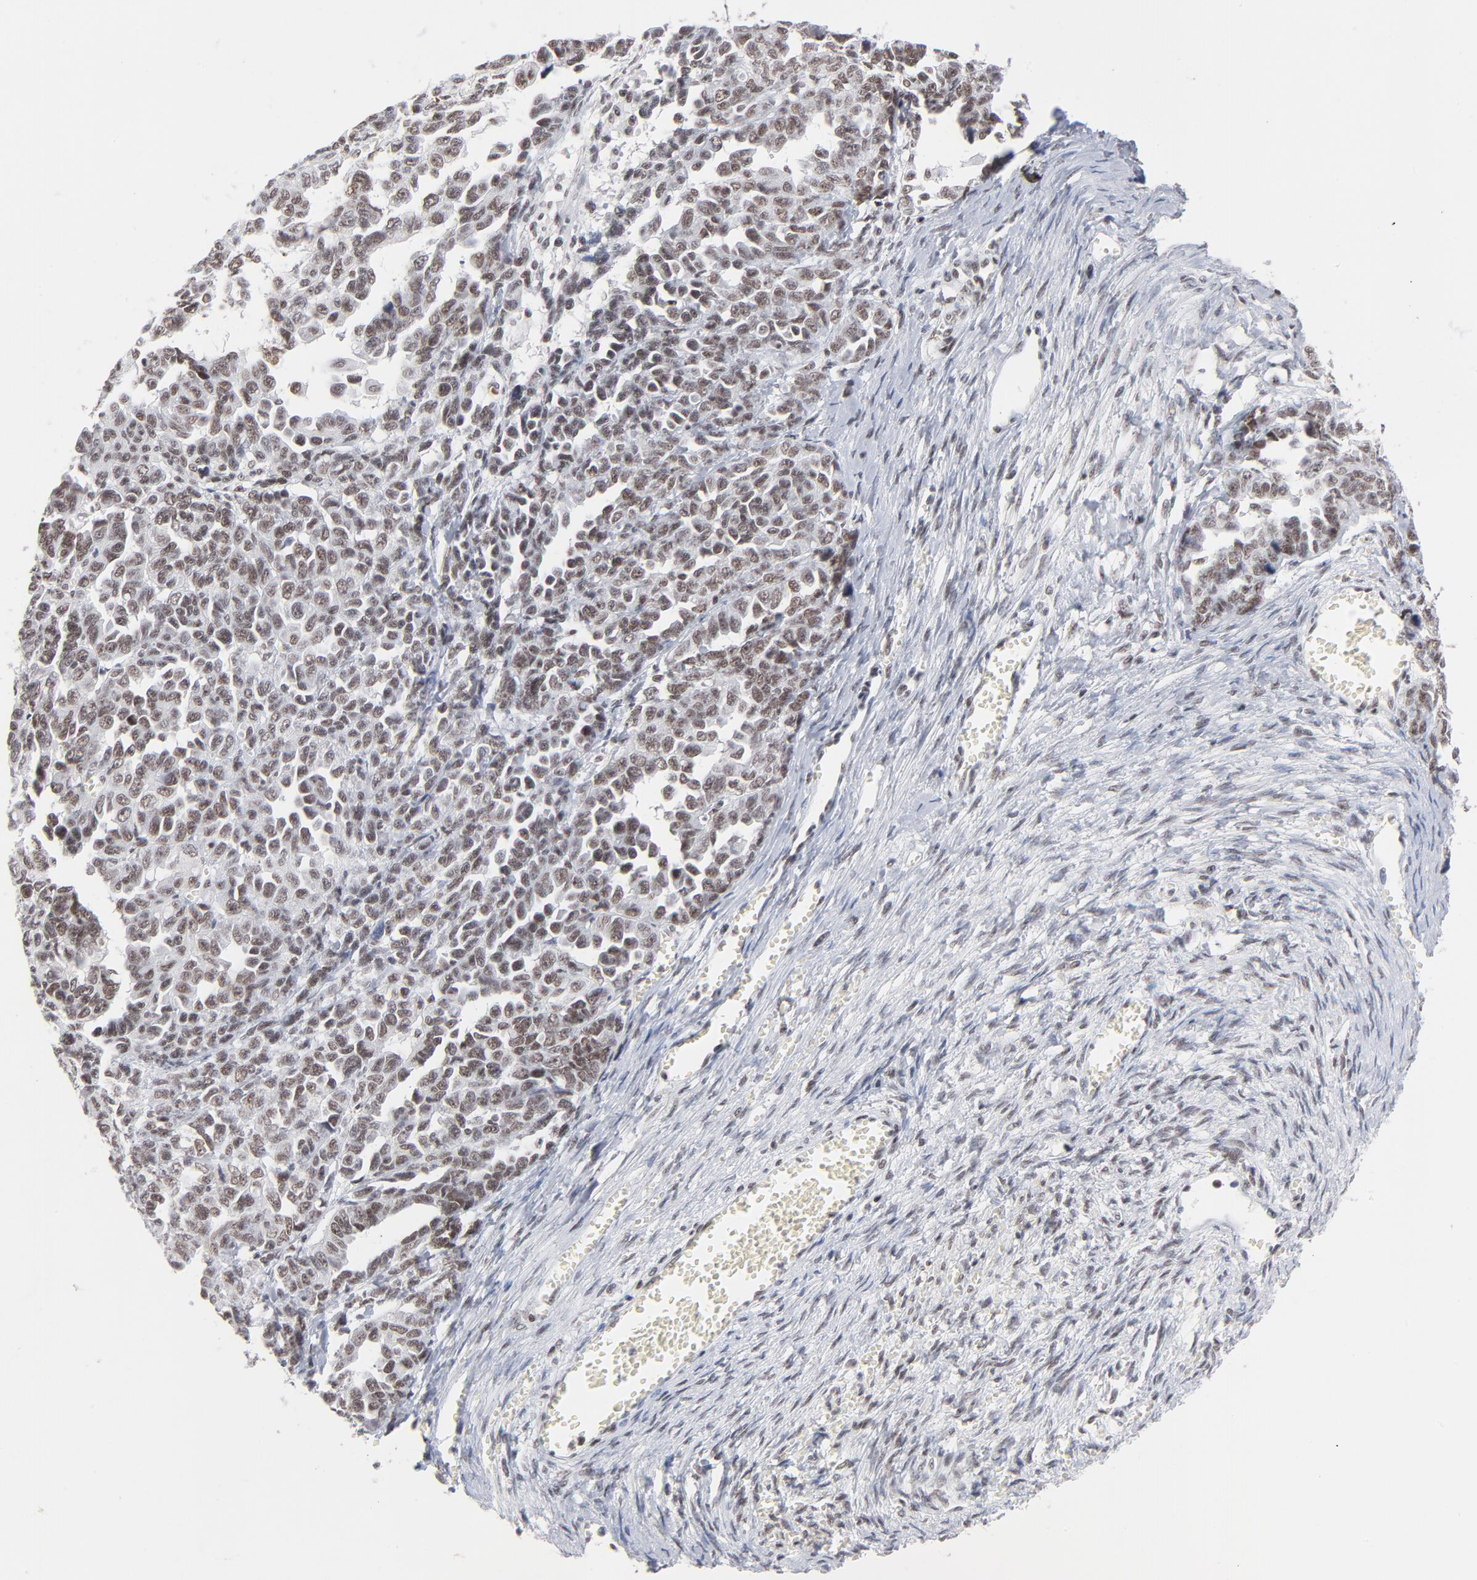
{"staining": {"intensity": "weak", "quantity": "25%-75%", "location": "nuclear"}, "tissue": "ovarian cancer", "cell_type": "Tumor cells", "image_type": "cancer", "snomed": [{"axis": "morphology", "description": "Cystadenocarcinoma, serous, NOS"}, {"axis": "topography", "description": "Ovary"}], "caption": "This is a photomicrograph of IHC staining of ovarian cancer, which shows weak positivity in the nuclear of tumor cells.", "gene": "ZNF143", "patient": {"sex": "female", "age": 69}}